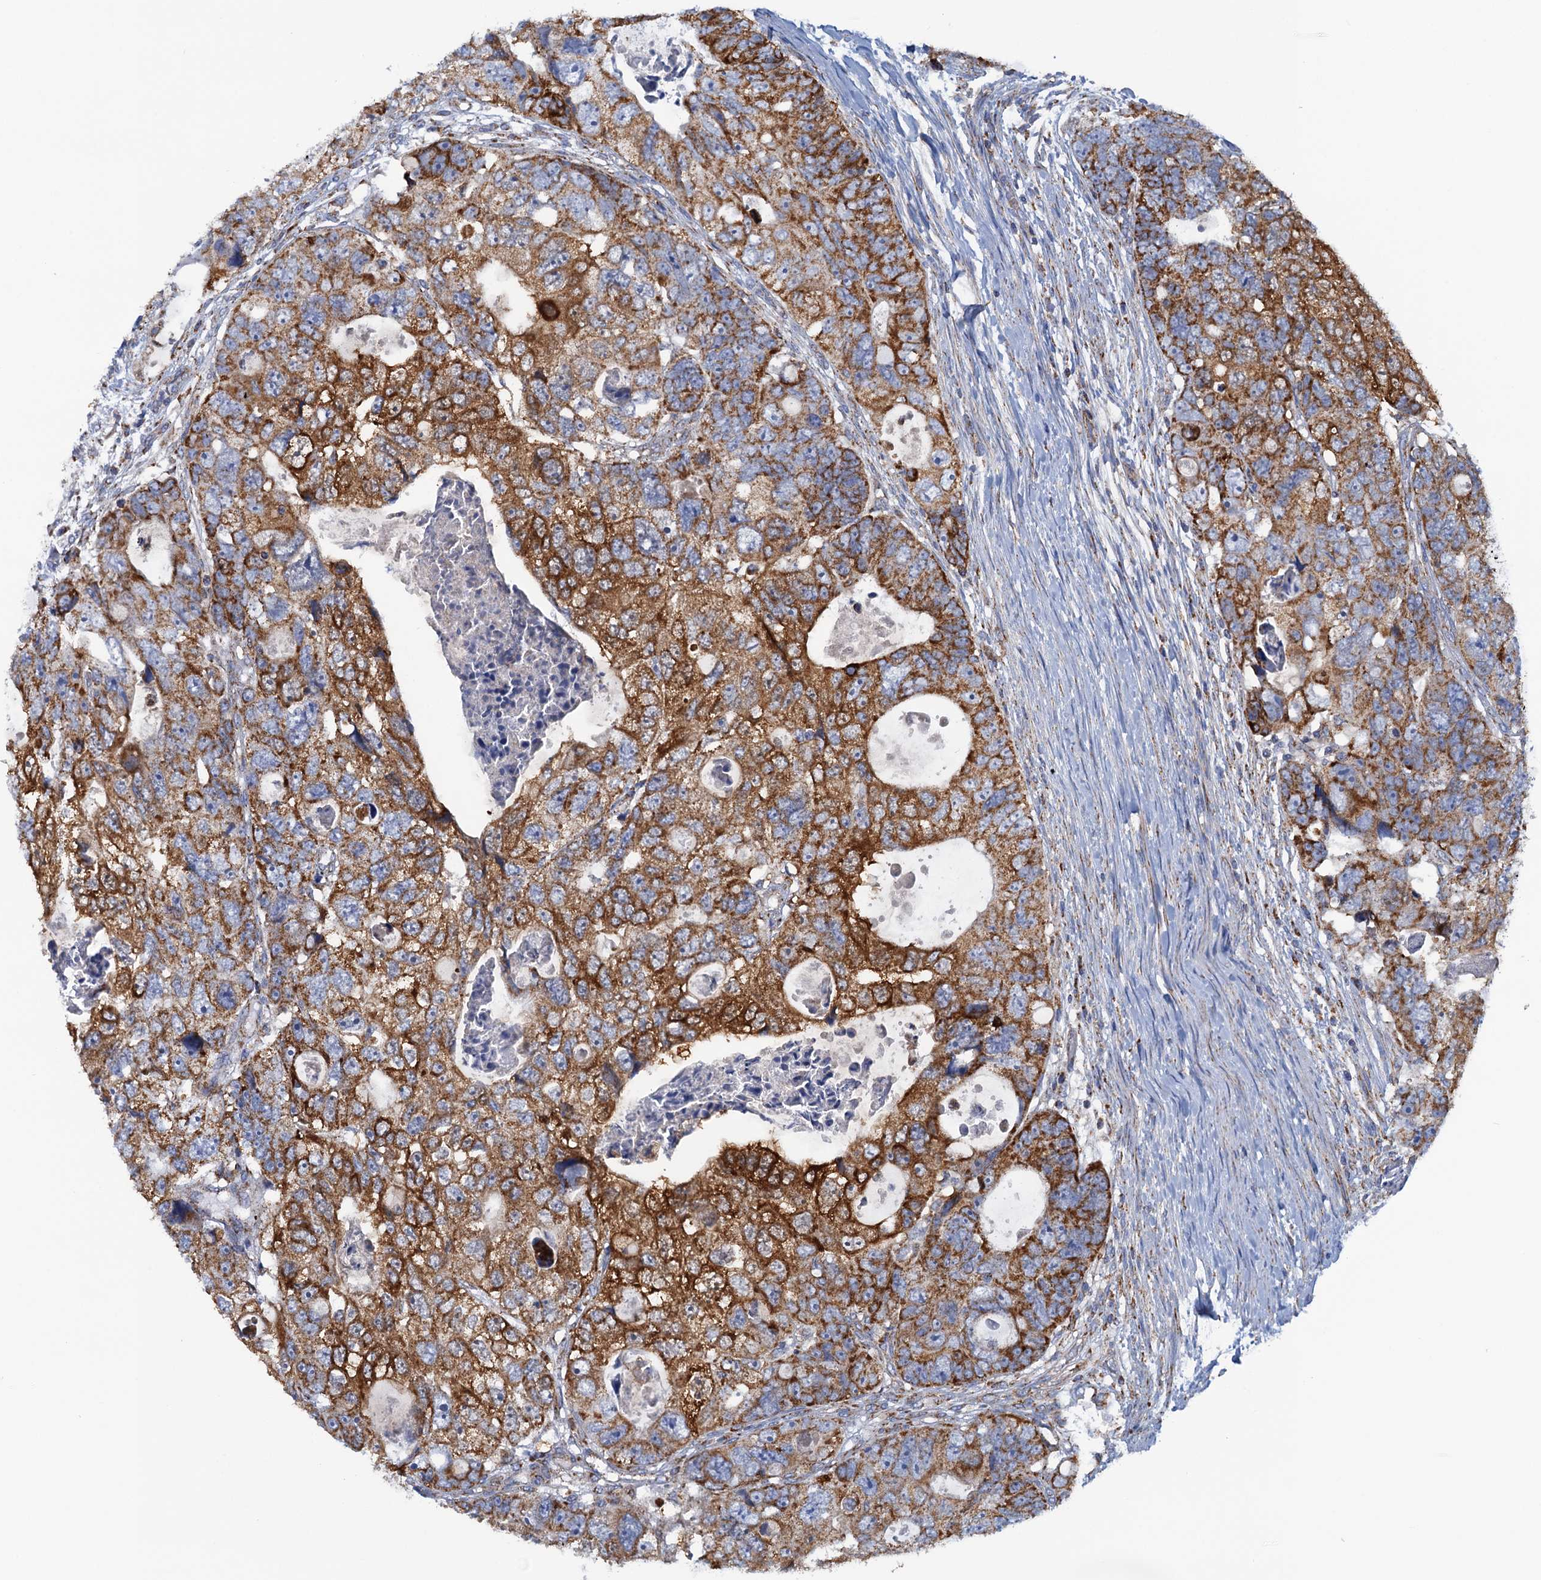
{"staining": {"intensity": "strong", "quantity": ">75%", "location": "cytoplasmic/membranous"}, "tissue": "colorectal cancer", "cell_type": "Tumor cells", "image_type": "cancer", "snomed": [{"axis": "morphology", "description": "Adenocarcinoma, NOS"}, {"axis": "topography", "description": "Rectum"}], "caption": "Colorectal cancer (adenocarcinoma) was stained to show a protein in brown. There is high levels of strong cytoplasmic/membranous expression in about >75% of tumor cells. (DAB IHC, brown staining for protein, blue staining for nuclei).", "gene": "GTPBP3", "patient": {"sex": "male", "age": 59}}